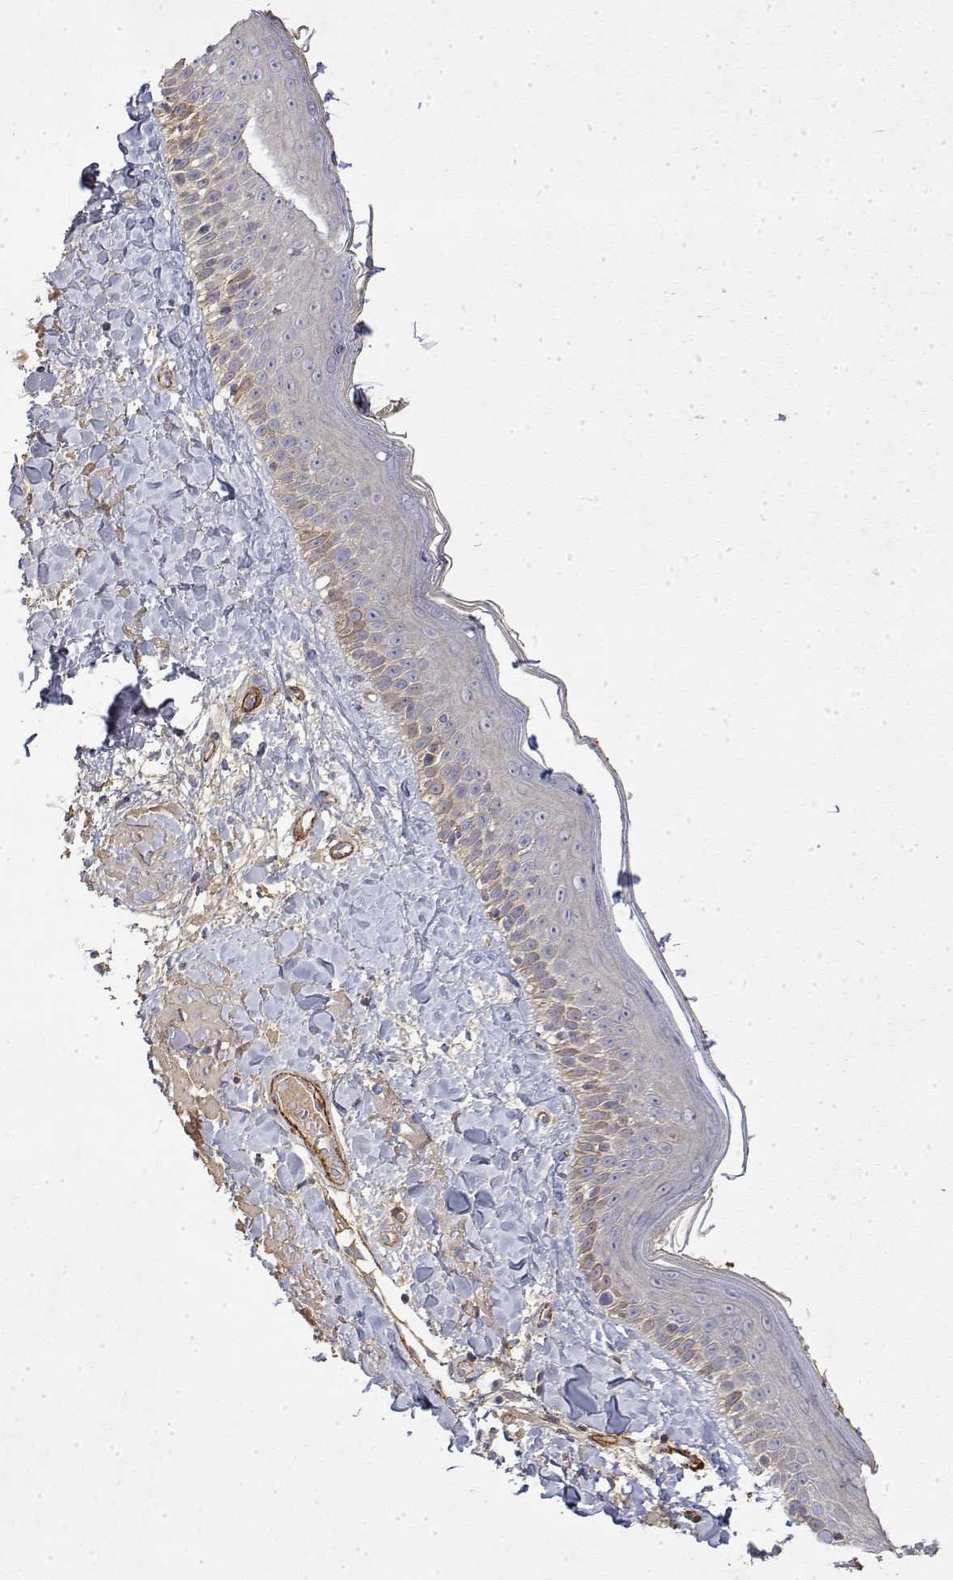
{"staining": {"intensity": "negative", "quantity": "none", "location": "none"}, "tissue": "skin", "cell_type": "Fibroblasts", "image_type": "normal", "snomed": [{"axis": "morphology", "description": "Normal tissue, NOS"}, {"axis": "topography", "description": "Skin"}], "caption": "IHC of benign skin shows no expression in fibroblasts.", "gene": "SOWAHD", "patient": {"sex": "male", "age": 73}}